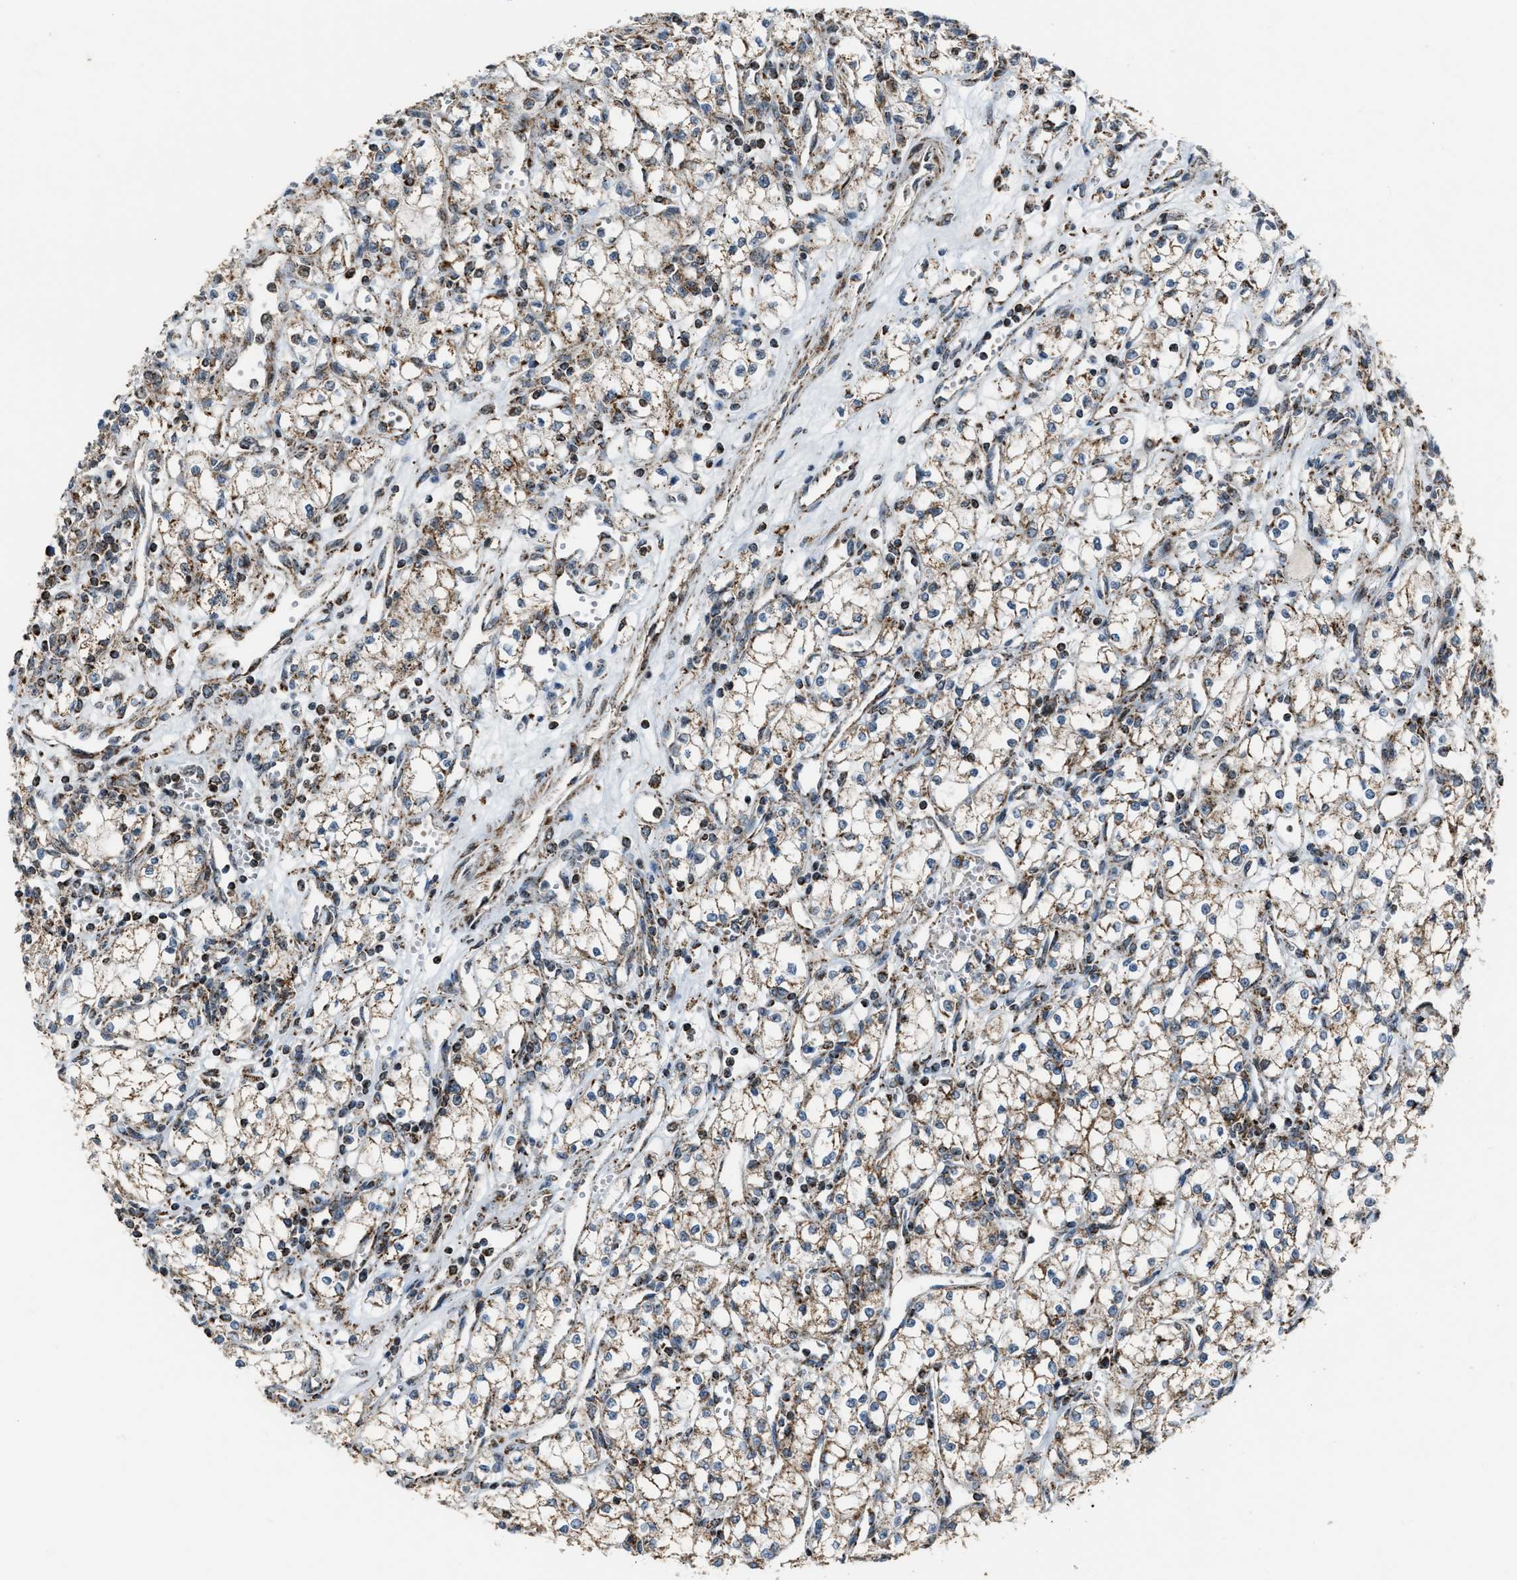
{"staining": {"intensity": "moderate", "quantity": ">75%", "location": "cytoplasmic/membranous"}, "tissue": "renal cancer", "cell_type": "Tumor cells", "image_type": "cancer", "snomed": [{"axis": "morphology", "description": "Adenocarcinoma, NOS"}, {"axis": "topography", "description": "Kidney"}], "caption": "Renal adenocarcinoma stained with DAB immunohistochemistry (IHC) demonstrates medium levels of moderate cytoplasmic/membranous staining in approximately >75% of tumor cells.", "gene": "CHN2", "patient": {"sex": "male", "age": 59}}